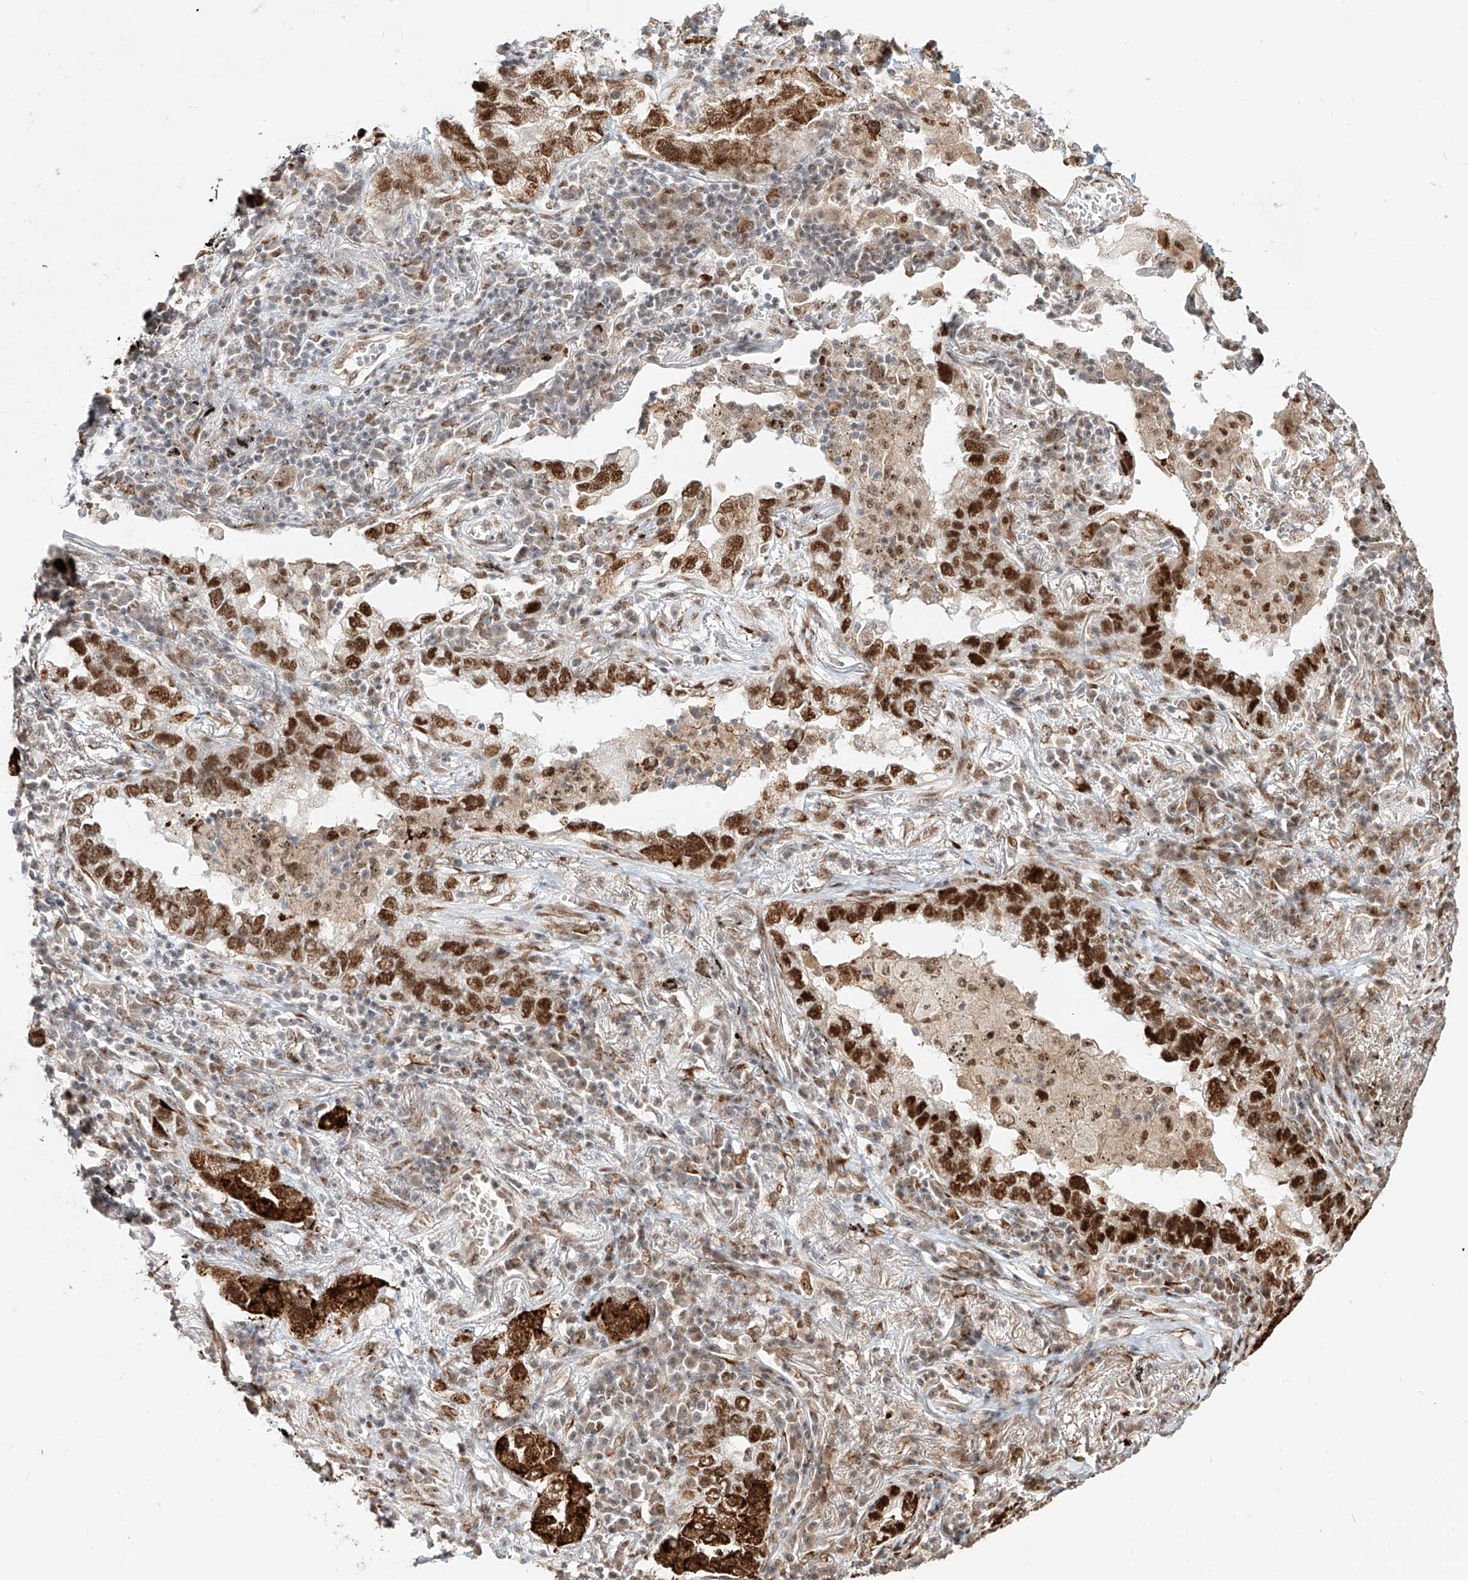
{"staining": {"intensity": "strong", "quantity": ">75%", "location": "cytoplasmic/membranous,nuclear"}, "tissue": "lung cancer", "cell_type": "Tumor cells", "image_type": "cancer", "snomed": [{"axis": "morphology", "description": "Adenocarcinoma, NOS"}, {"axis": "topography", "description": "Lung"}], "caption": "Immunohistochemistry (DAB) staining of lung cancer displays strong cytoplasmic/membranous and nuclear protein expression in approximately >75% of tumor cells.", "gene": "ZNF710", "patient": {"sex": "male", "age": 65}}